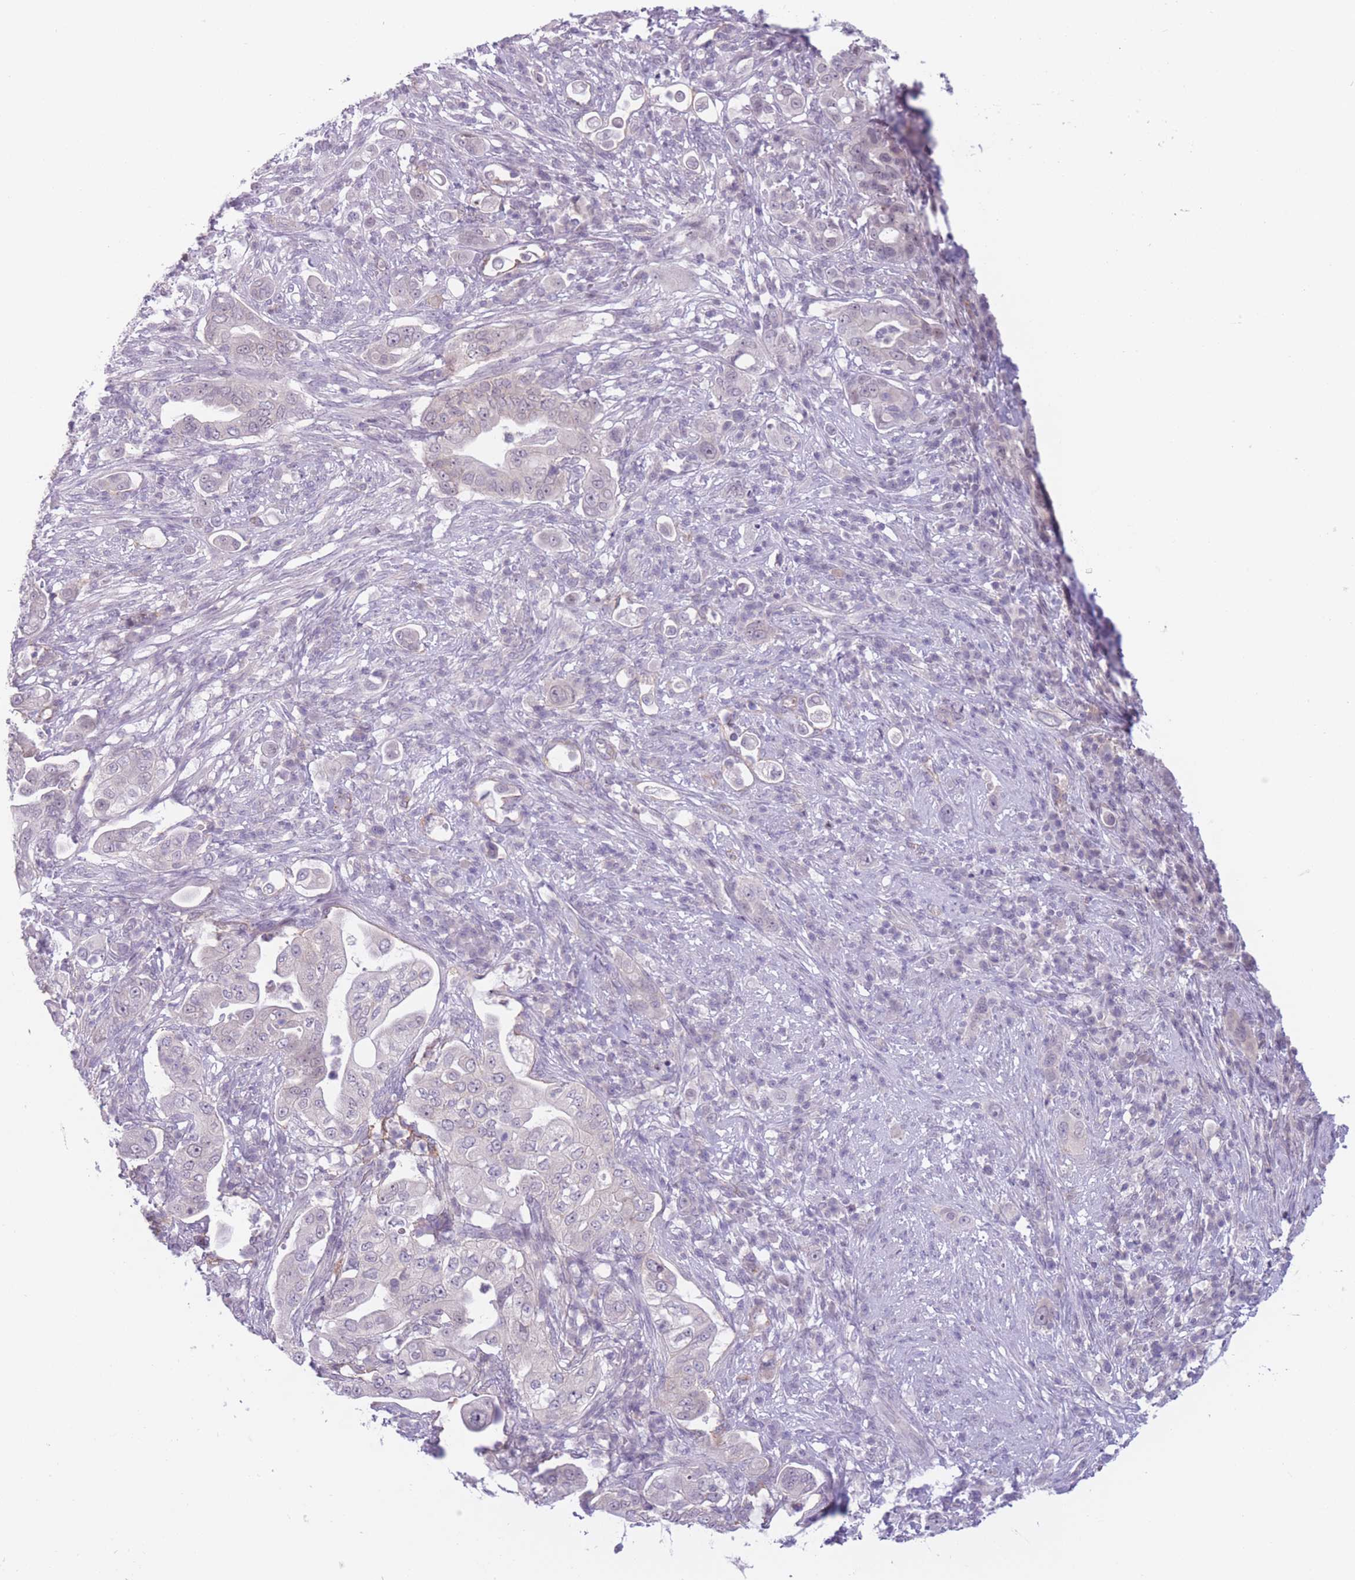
{"staining": {"intensity": "negative", "quantity": "none", "location": "none"}, "tissue": "pancreatic cancer", "cell_type": "Tumor cells", "image_type": "cancer", "snomed": [{"axis": "morphology", "description": "Normal tissue, NOS"}, {"axis": "morphology", "description": "Adenocarcinoma, NOS"}, {"axis": "topography", "description": "Lymph node"}, {"axis": "topography", "description": "Pancreas"}], "caption": "An immunohistochemistry image of pancreatic adenocarcinoma is shown. There is no staining in tumor cells of pancreatic adenocarcinoma.", "gene": "ZNF439", "patient": {"sex": "female", "age": 67}}